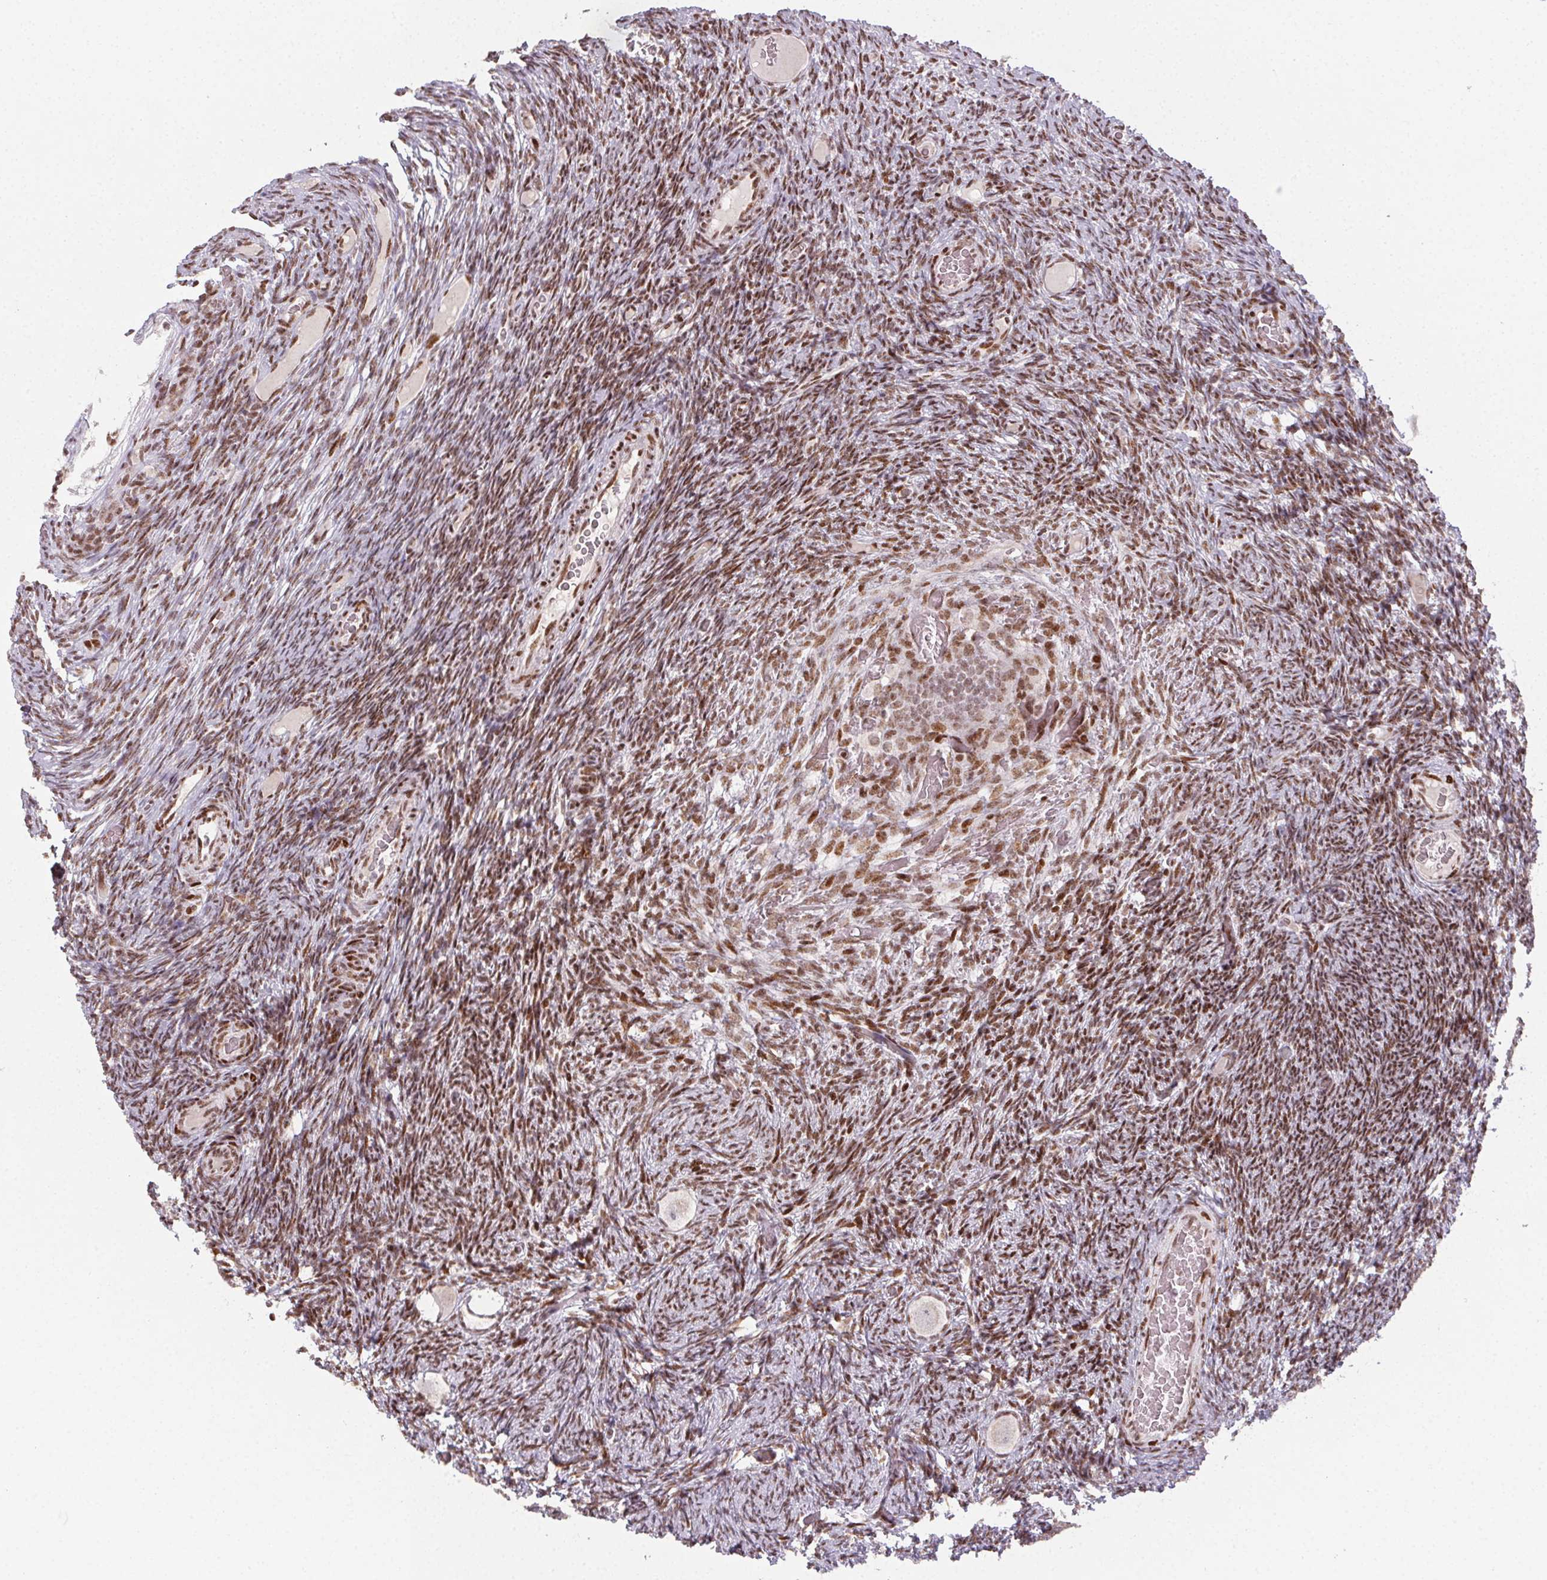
{"staining": {"intensity": "negative", "quantity": "none", "location": "none"}, "tissue": "ovary", "cell_type": "Follicle cells", "image_type": "normal", "snomed": [{"axis": "morphology", "description": "Normal tissue, NOS"}, {"axis": "topography", "description": "Ovary"}], "caption": "This is an IHC image of benign ovary. There is no expression in follicle cells.", "gene": "KMT2A", "patient": {"sex": "female", "age": 34}}